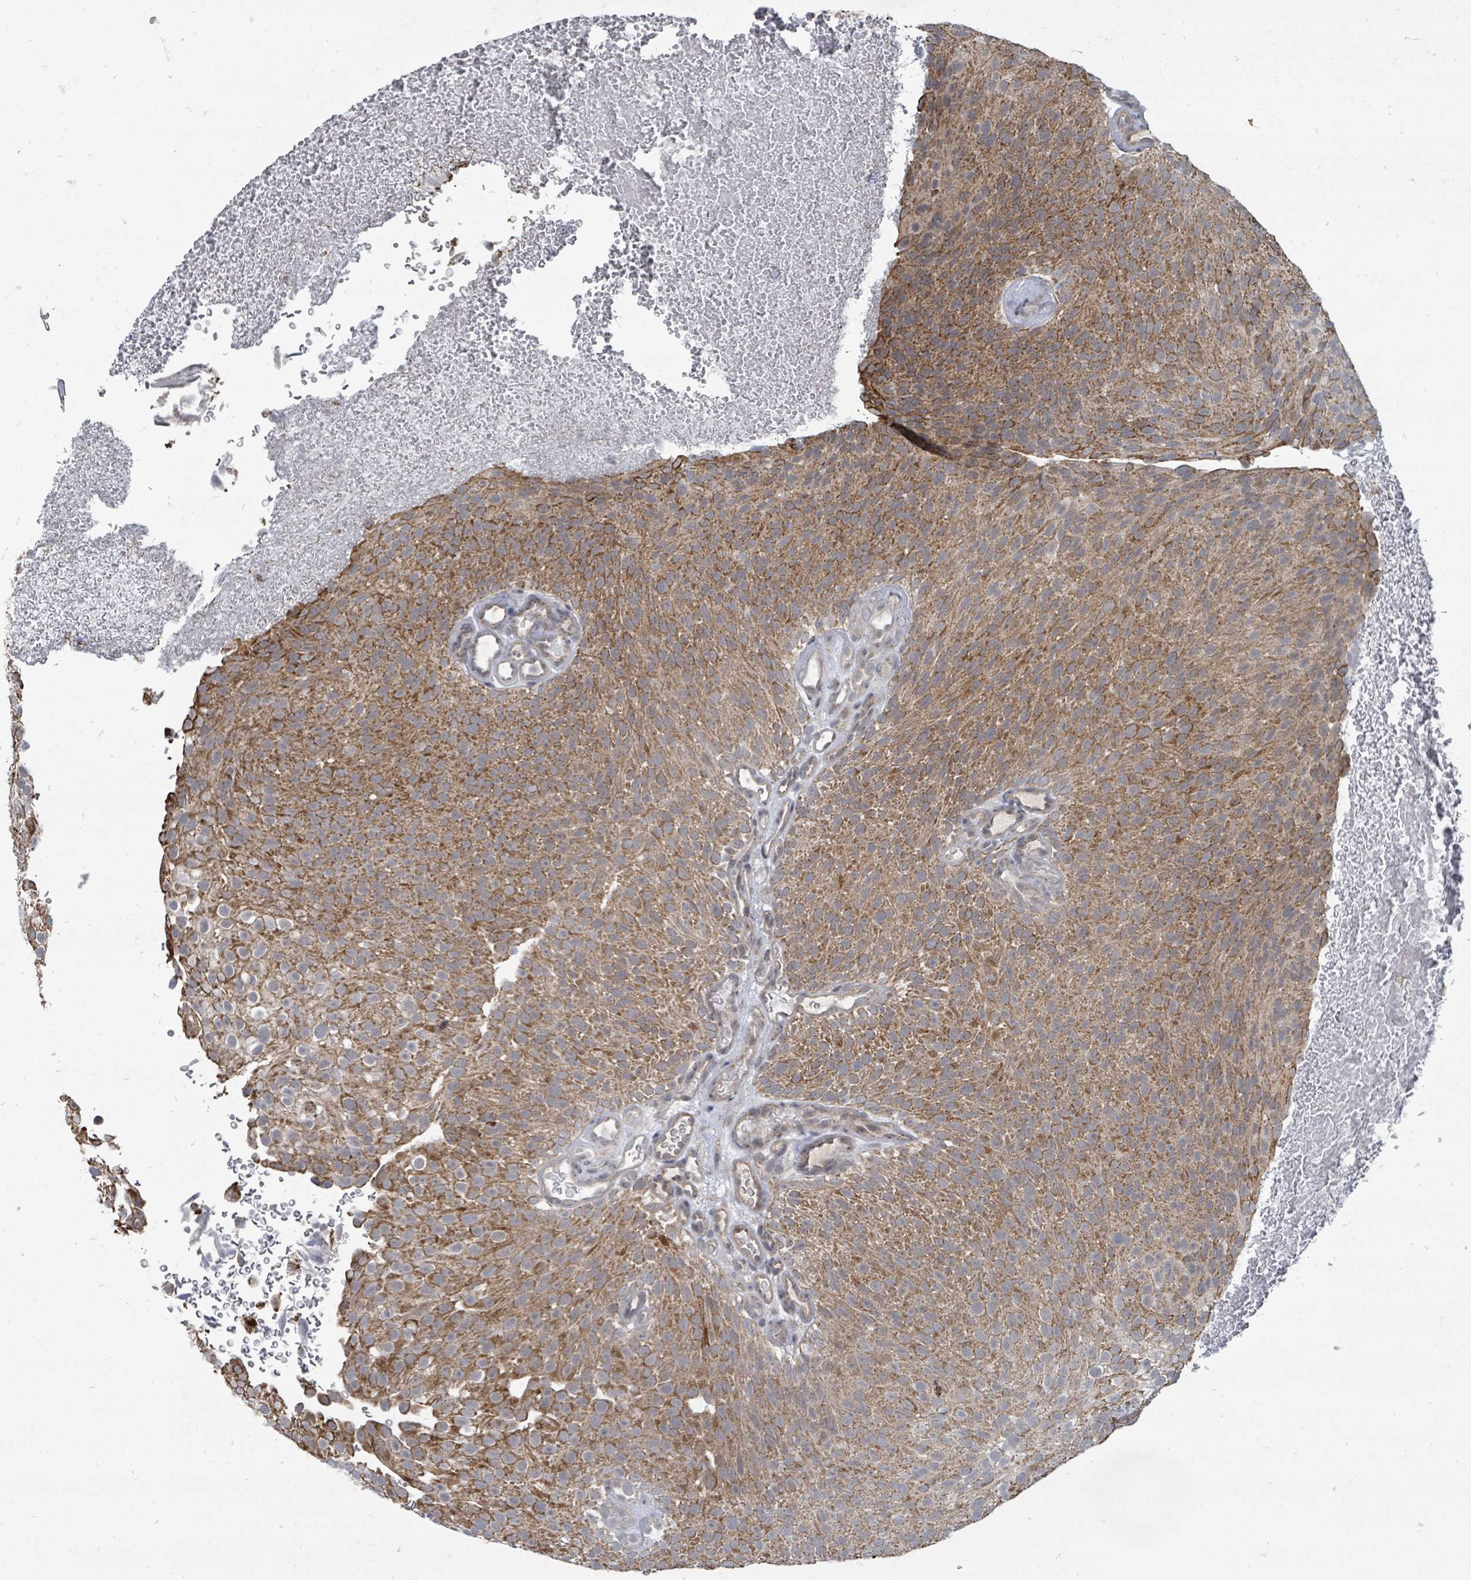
{"staining": {"intensity": "moderate", "quantity": ">75%", "location": "cytoplasmic/membranous"}, "tissue": "urothelial cancer", "cell_type": "Tumor cells", "image_type": "cancer", "snomed": [{"axis": "morphology", "description": "Urothelial carcinoma, Low grade"}, {"axis": "topography", "description": "Urinary bladder"}], "caption": "There is medium levels of moderate cytoplasmic/membranous expression in tumor cells of urothelial cancer, as demonstrated by immunohistochemical staining (brown color).", "gene": "MAGOHB", "patient": {"sex": "male", "age": 78}}